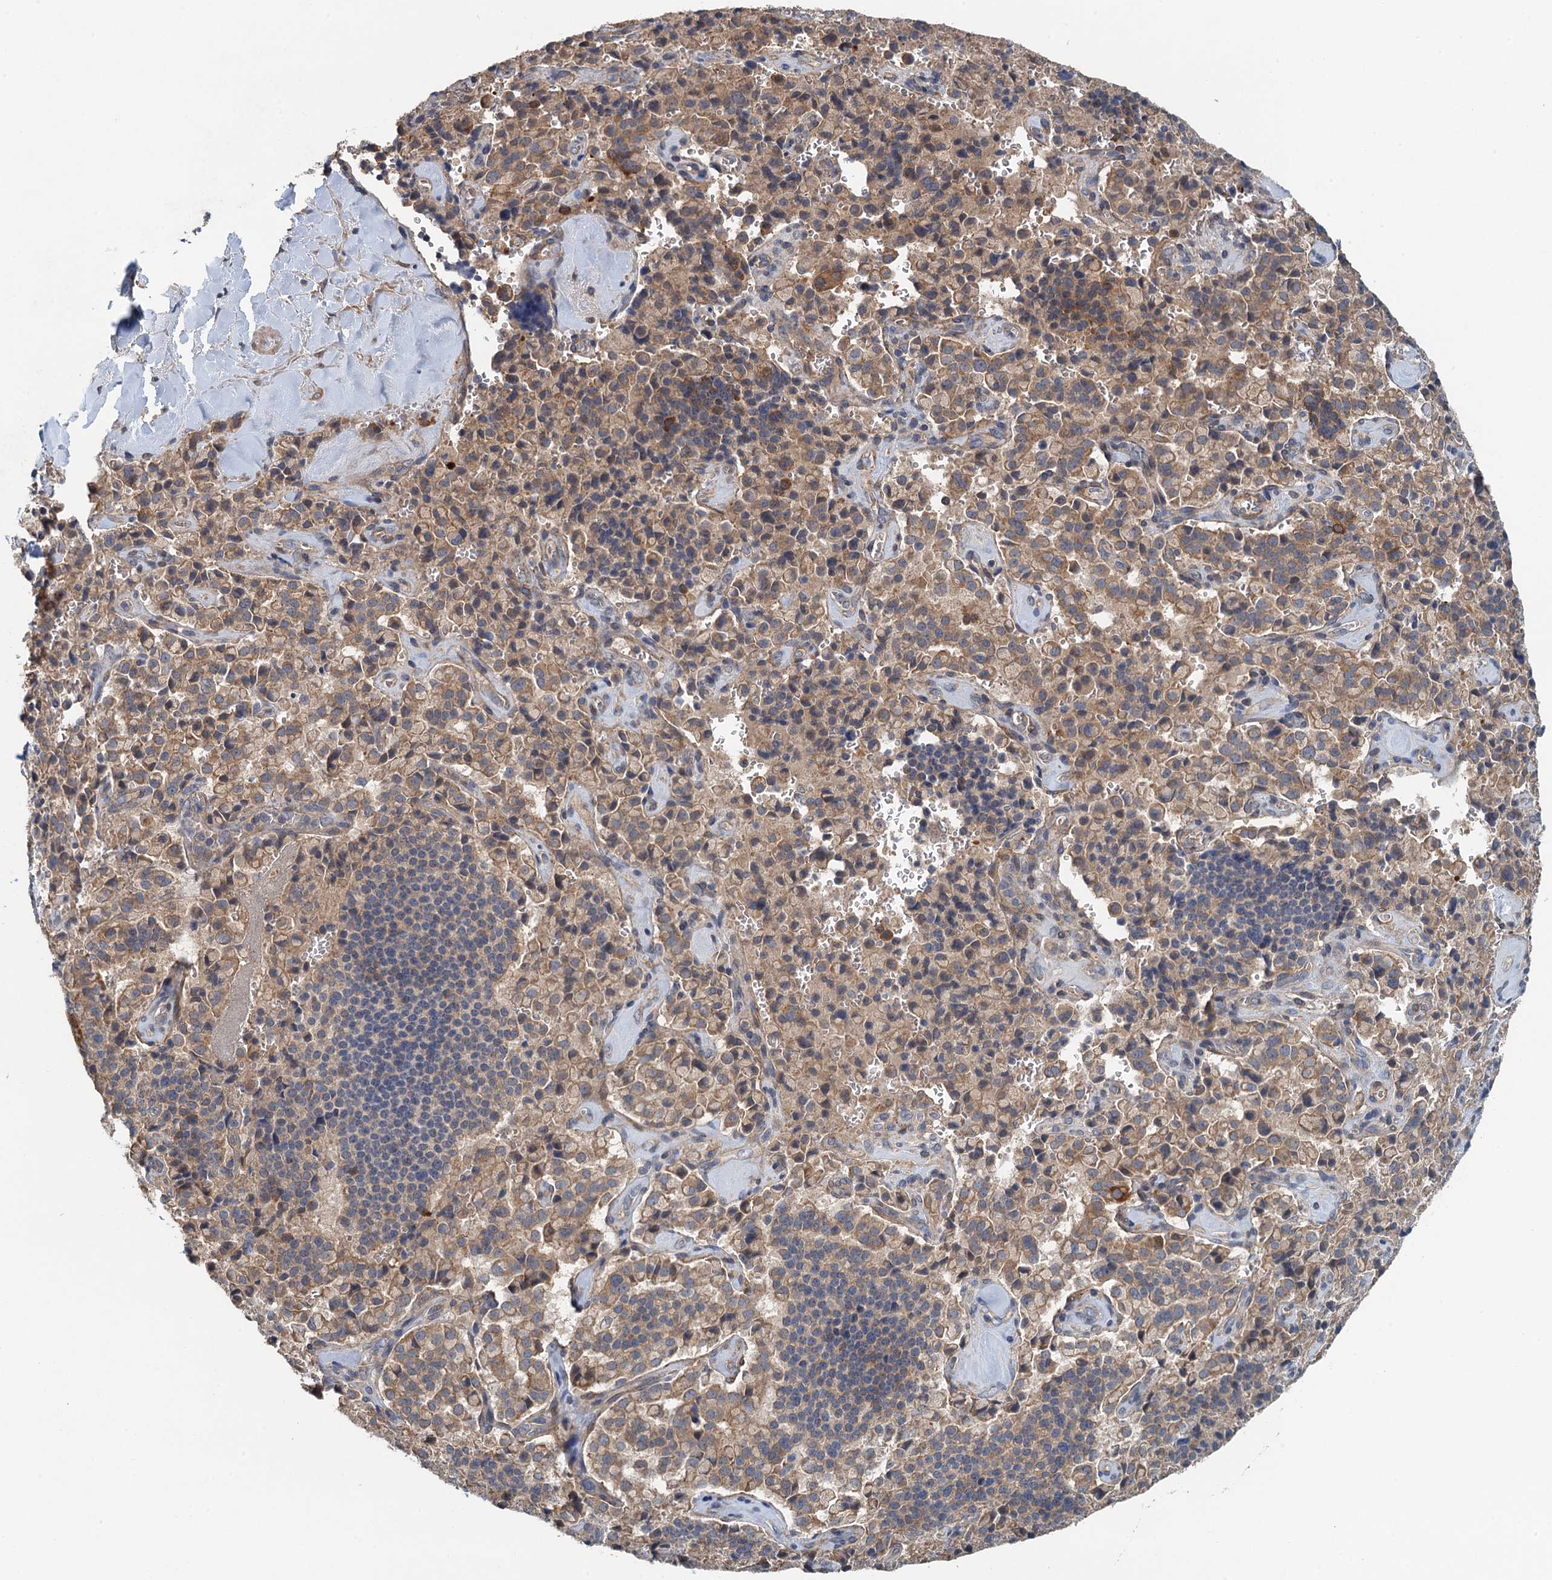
{"staining": {"intensity": "weak", "quantity": ">75%", "location": "cytoplasmic/membranous"}, "tissue": "pancreatic cancer", "cell_type": "Tumor cells", "image_type": "cancer", "snomed": [{"axis": "morphology", "description": "Adenocarcinoma, NOS"}, {"axis": "topography", "description": "Pancreas"}], "caption": "The immunohistochemical stain shows weak cytoplasmic/membranous positivity in tumor cells of pancreatic adenocarcinoma tissue.", "gene": "RSAD2", "patient": {"sex": "male", "age": 65}}